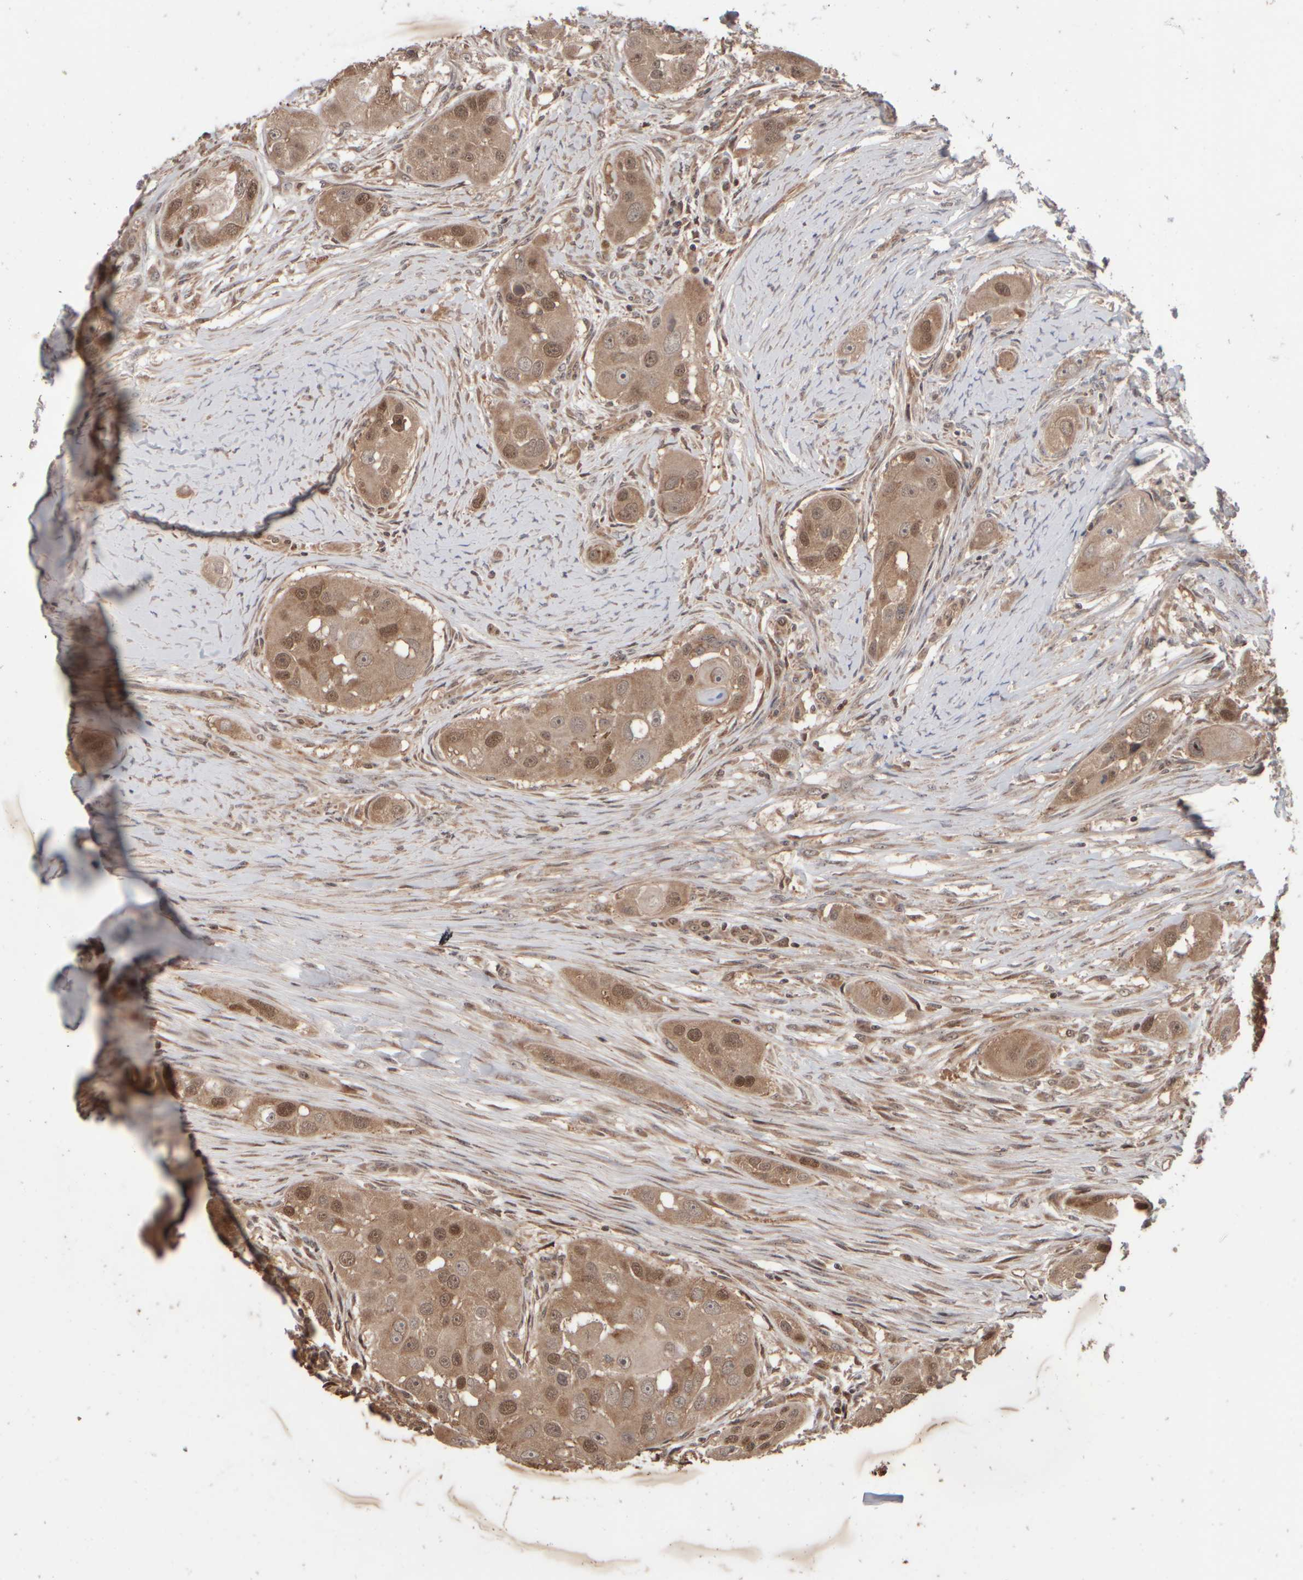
{"staining": {"intensity": "moderate", "quantity": ">75%", "location": "cytoplasmic/membranous,nuclear"}, "tissue": "head and neck cancer", "cell_type": "Tumor cells", "image_type": "cancer", "snomed": [{"axis": "morphology", "description": "Normal tissue, NOS"}, {"axis": "morphology", "description": "Squamous cell carcinoma, NOS"}, {"axis": "topography", "description": "Skeletal muscle"}, {"axis": "topography", "description": "Head-Neck"}], "caption": "Head and neck squamous cell carcinoma tissue exhibits moderate cytoplasmic/membranous and nuclear positivity in approximately >75% of tumor cells, visualized by immunohistochemistry.", "gene": "ABHD11", "patient": {"sex": "male", "age": 51}}